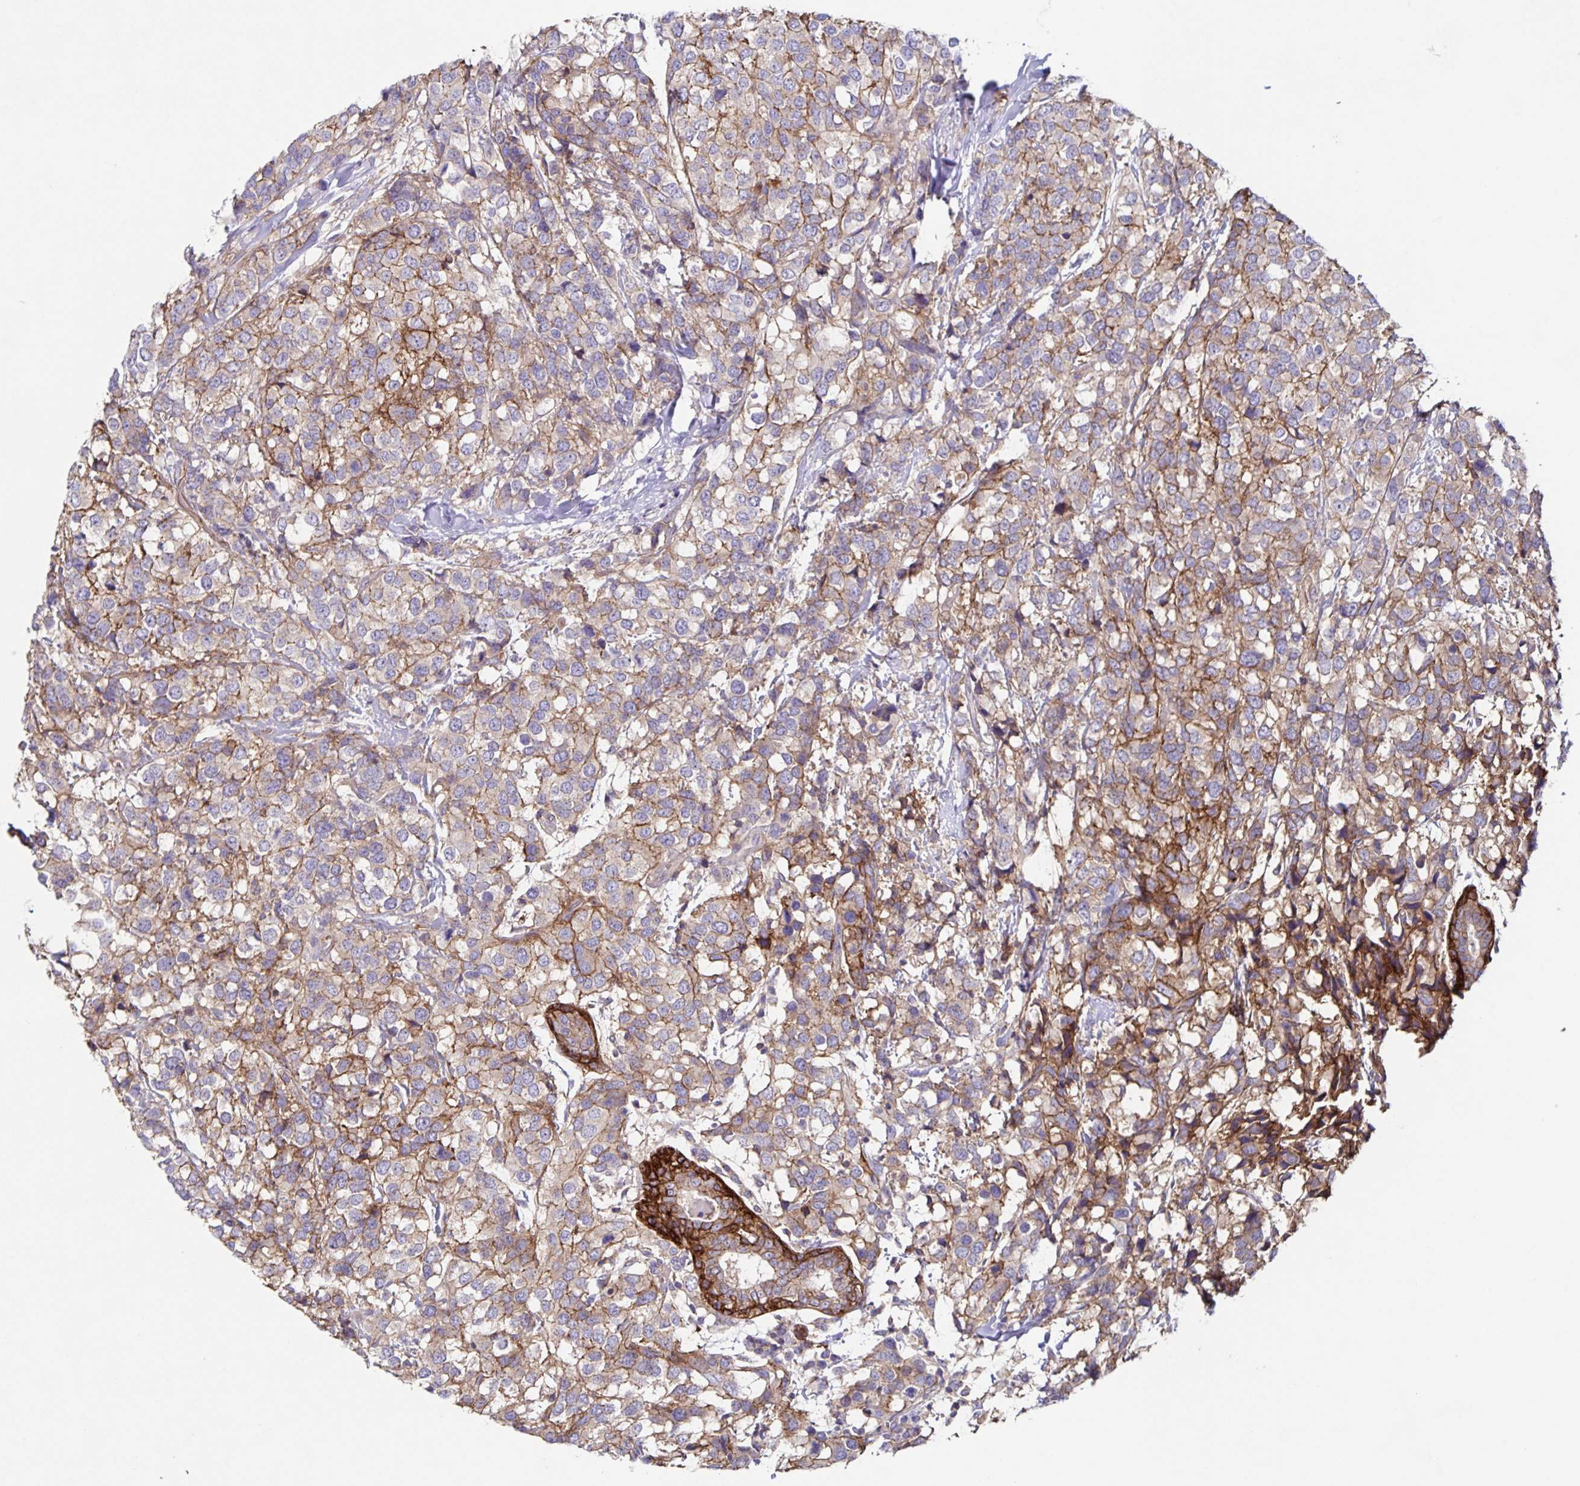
{"staining": {"intensity": "moderate", "quantity": "<25%", "location": "cytoplasmic/membranous"}, "tissue": "breast cancer", "cell_type": "Tumor cells", "image_type": "cancer", "snomed": [{"axis": "morphology", "description": "Lobular carcinoma"}, {"axis": "topography", "description": "Breast"}], "caption": "Human lobular carcinoma (breast) stained with a protein marker shows moderate staining in tumor cells.", "gene": "ITGA2", "patient": {"sex": "female", "age": 59}}